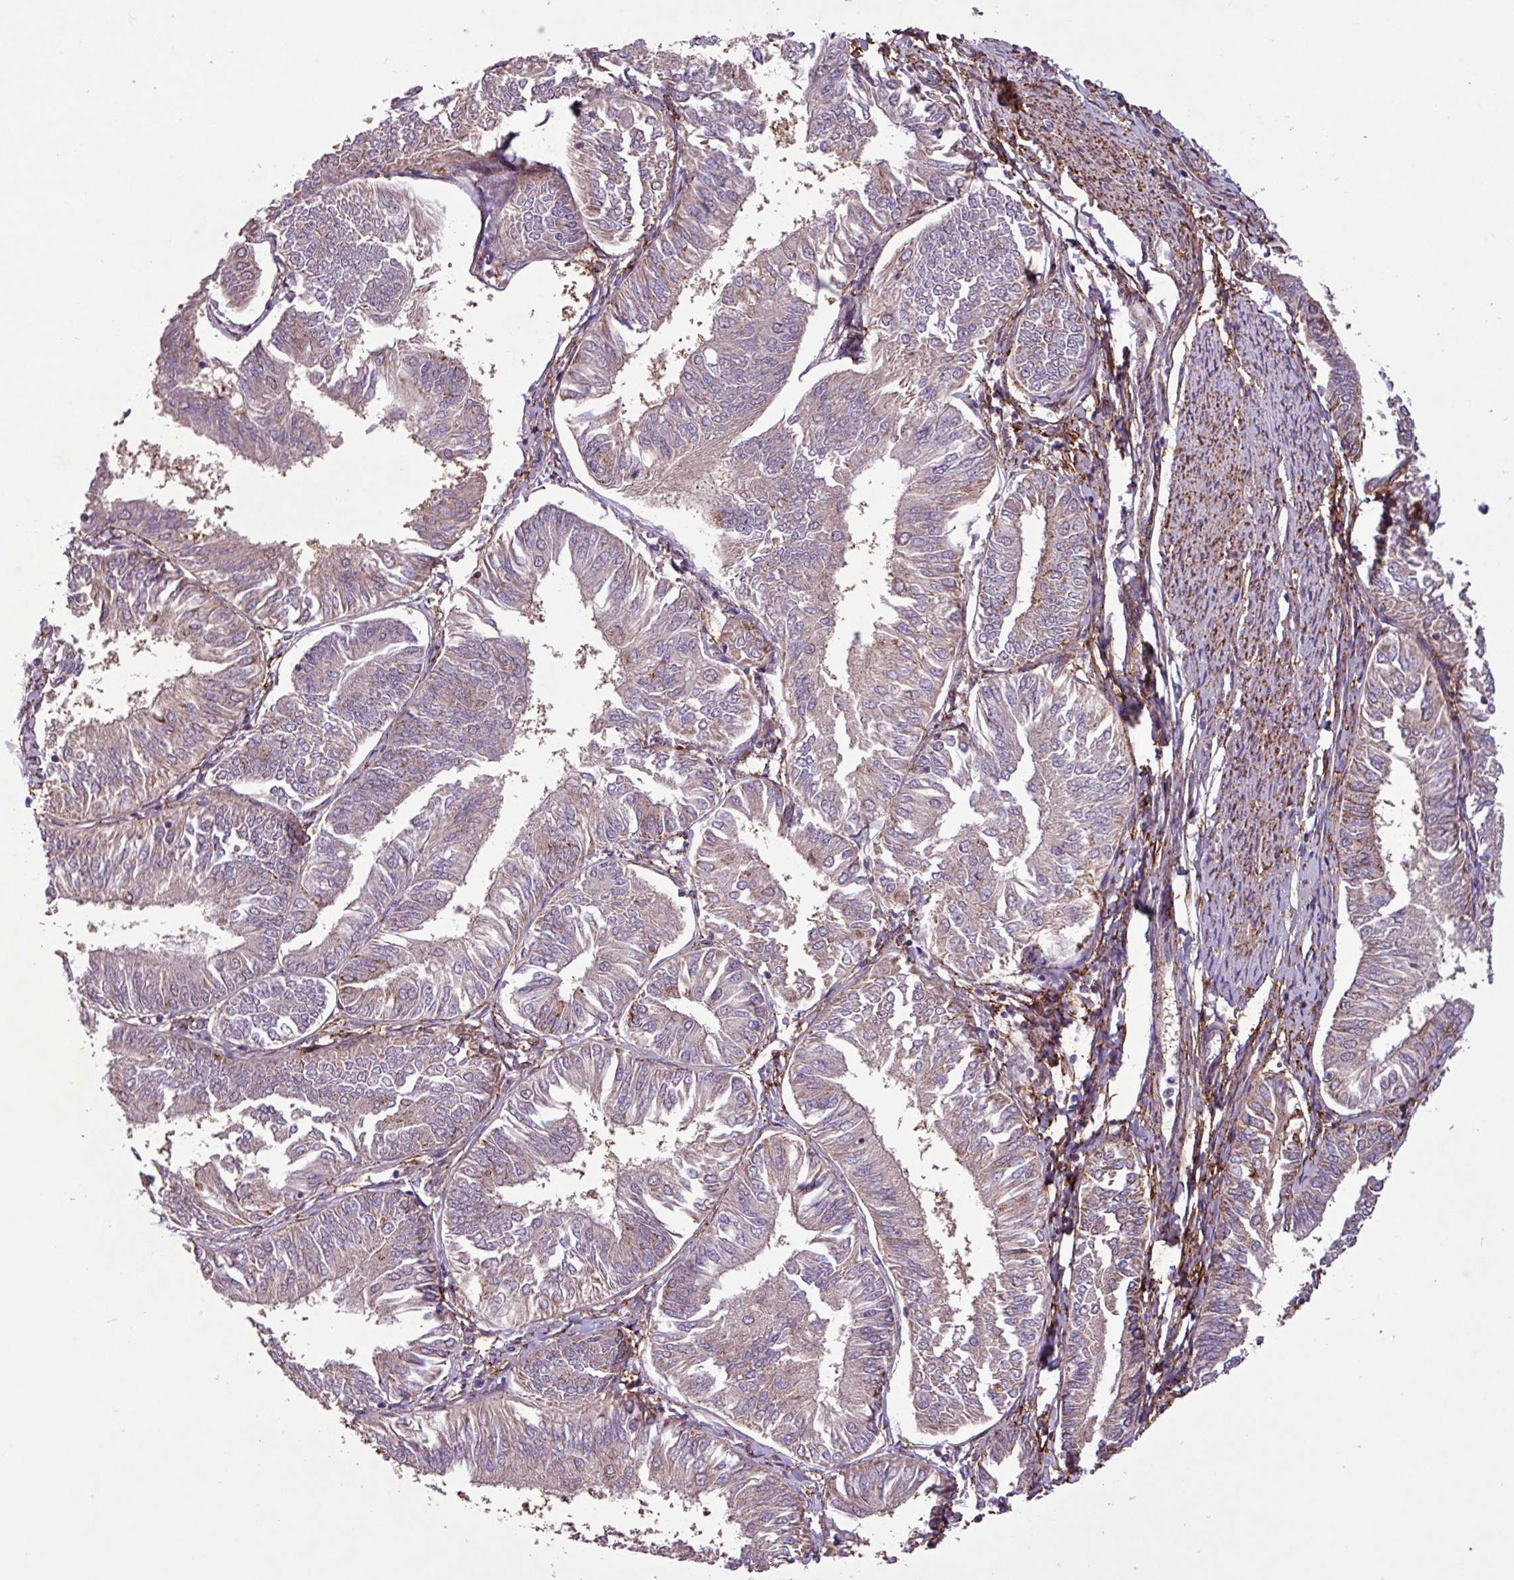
{"staining": {"intensity": "weak", "quantity": "25%-75%", "location": "cytoplasmic/membranous"}, "tissue": "endometrial cancer", "cell_type": "Tumor cells", "image_type": "cancer", "snomed": [{"axis": "morphology", "description": "Adenocarcinoma, NOS"}, {"axis": "topography", "description": "Endometrium"}], "caption": "Endometrial cancer stained with a protein marker shows weak staining in tumor cells.", "gene": "RPP25L", "patient": {"sex": "female", "age": 58}}